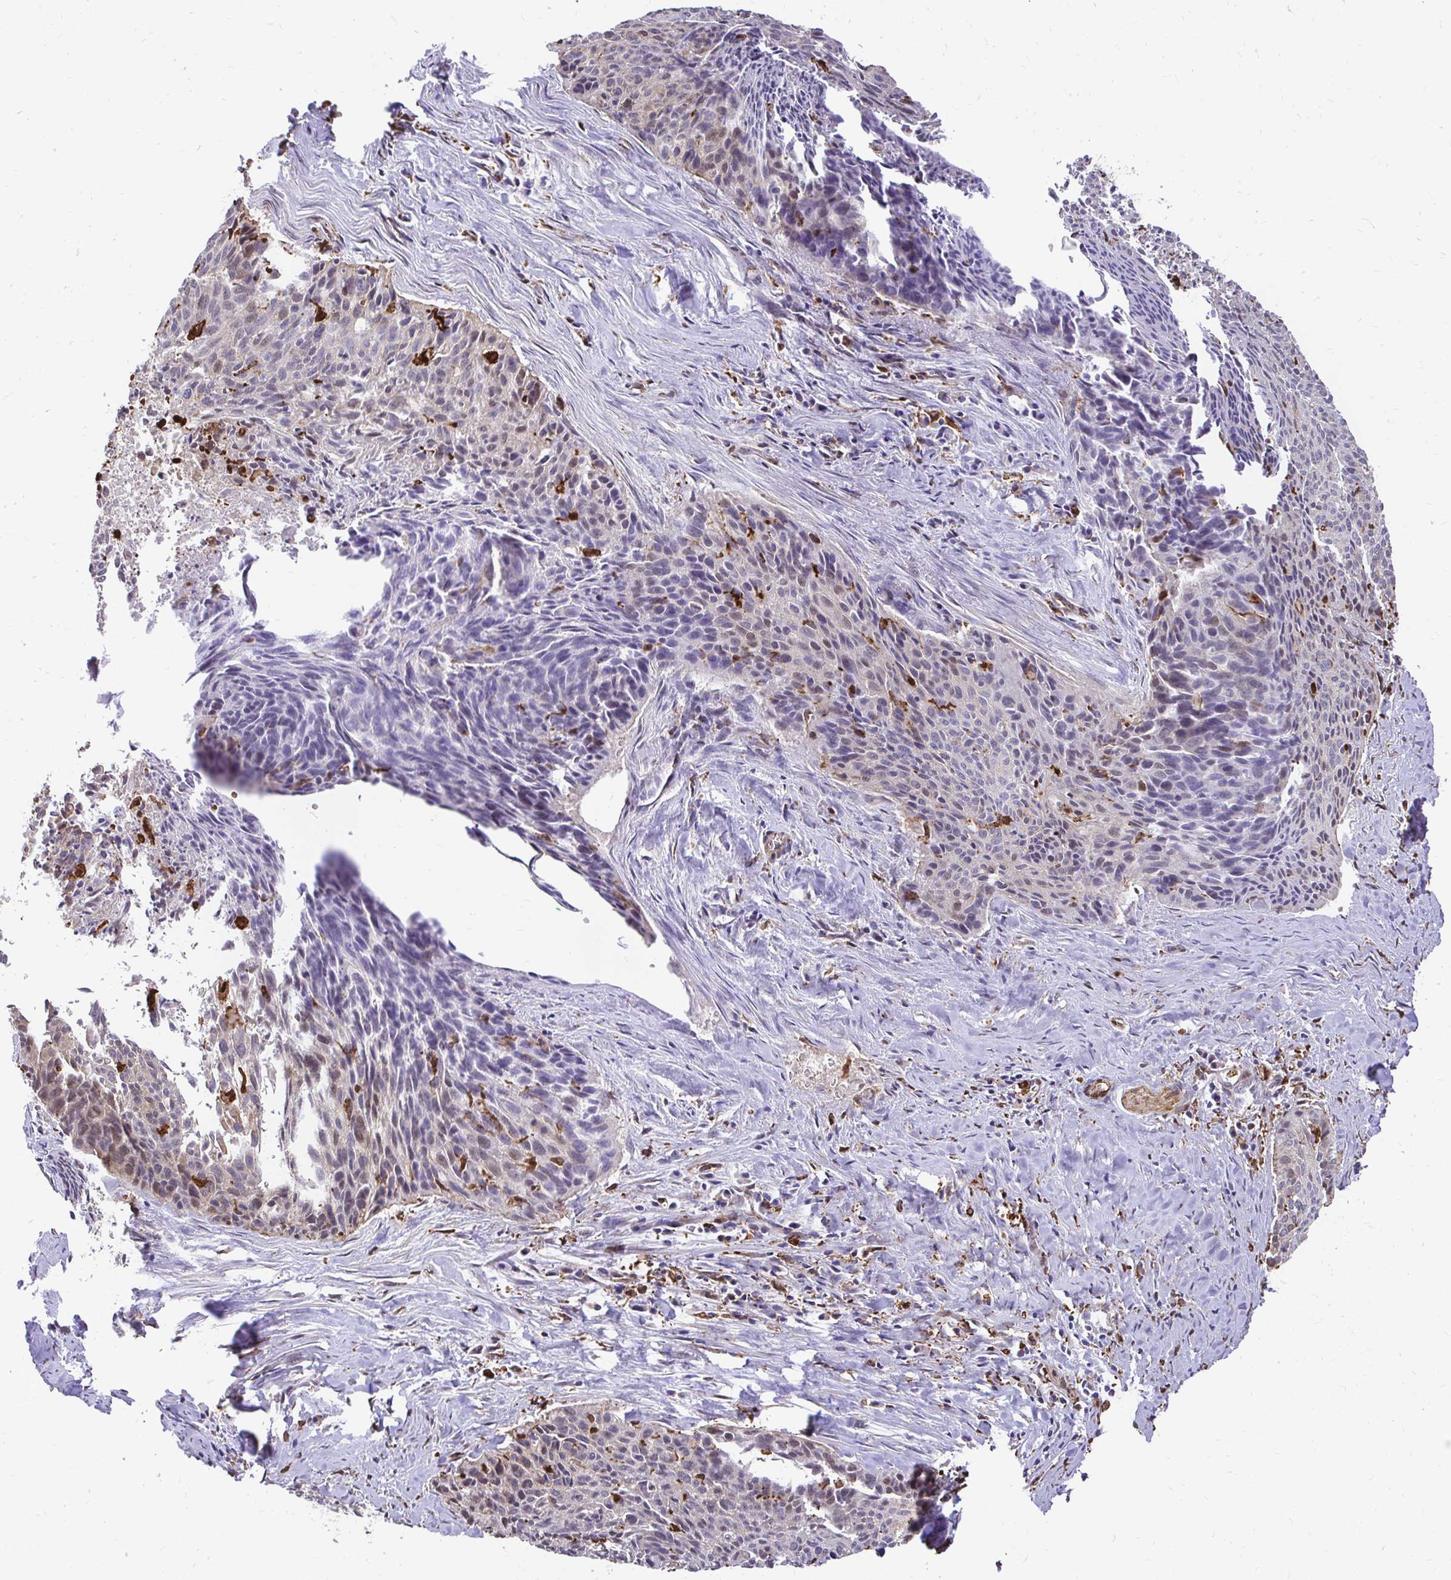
{"staining": {"intensity": "negative", "quantity": "none", "location": "none"}, "tissue": "cervical cancer", "cell_type": "Tumor cells", "image_type": "cancer", "snomed": [{"axis": "morphology", "description": "Squamous cell carcinoma, NOS"}, {"axis": "topography", "description": "Cervix"}], "caption": "The immunohistochemistry image has no significant staining in tumor cells of cervical squamous cell carcinoma tissue.", "gene": "GSN", "patient": {"sex": "female", "age": 55}}